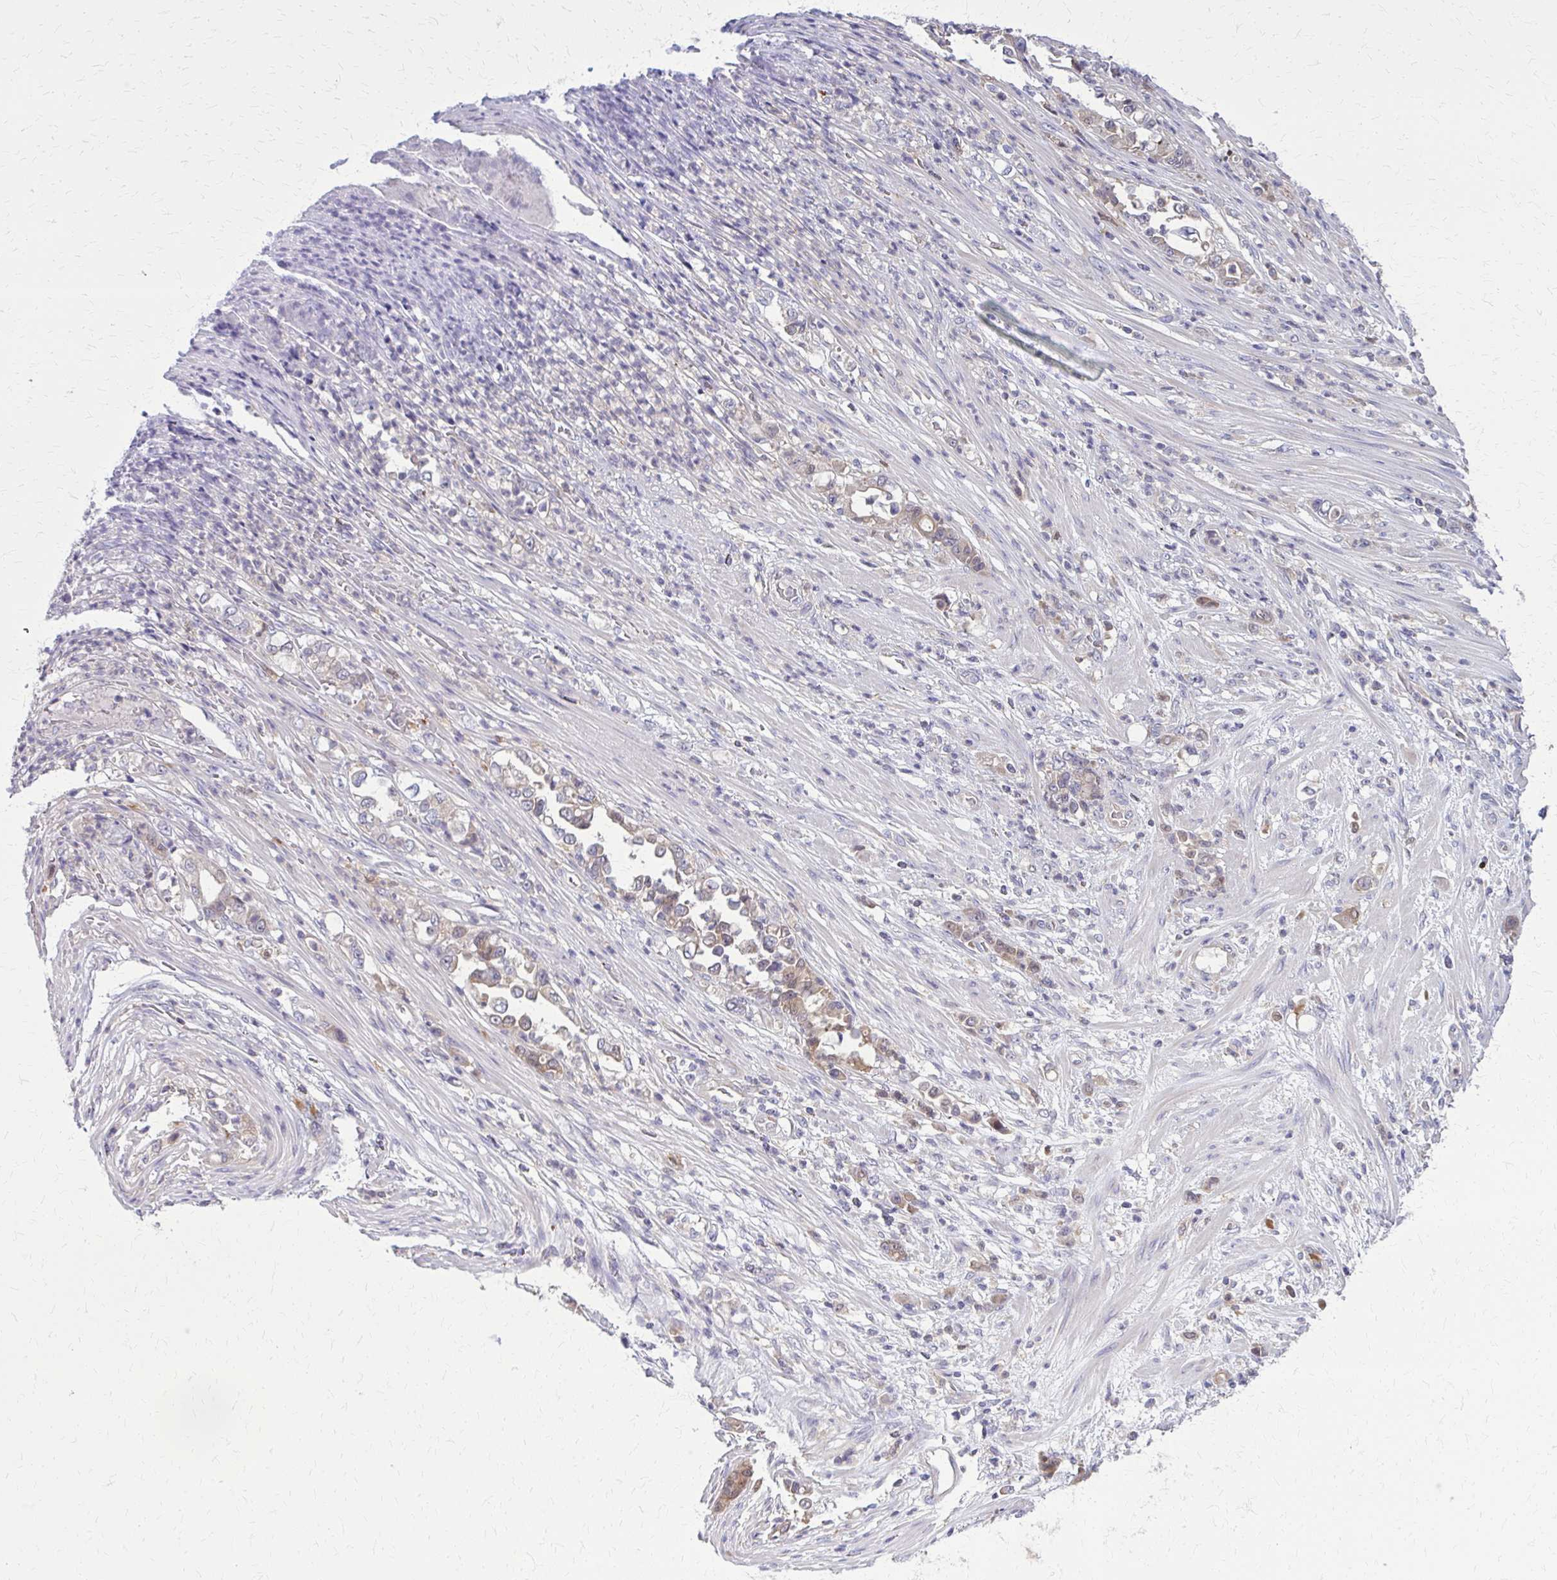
{"staining": {"intensity": "weak", "quantity": "25%-75%", "location": "cytoplasmic/membranous"}, "tissue": "stomach cancer", "cell_type": "Tumor cells", "image_type": "cancer", "snomed": [{"axis": "morphology", "description": "Normal tissue, NOS"}, {"axis": "morphology", "description": "Adenocarcinoma, NOS"}, {"axis": "topography", "description": "Stomach"}], "caption": "Immunohistochemical staining of human stomach adenocarcinoma exhibits low levels of weak cytoplasmic/membranous protein staining in approximately 25%-75% of tumor cells. (brown staining indicates protein expression, while blue staining denotes nuclei).", "gene": "DBI", "patient": {"sex": "female", "age": 79}}